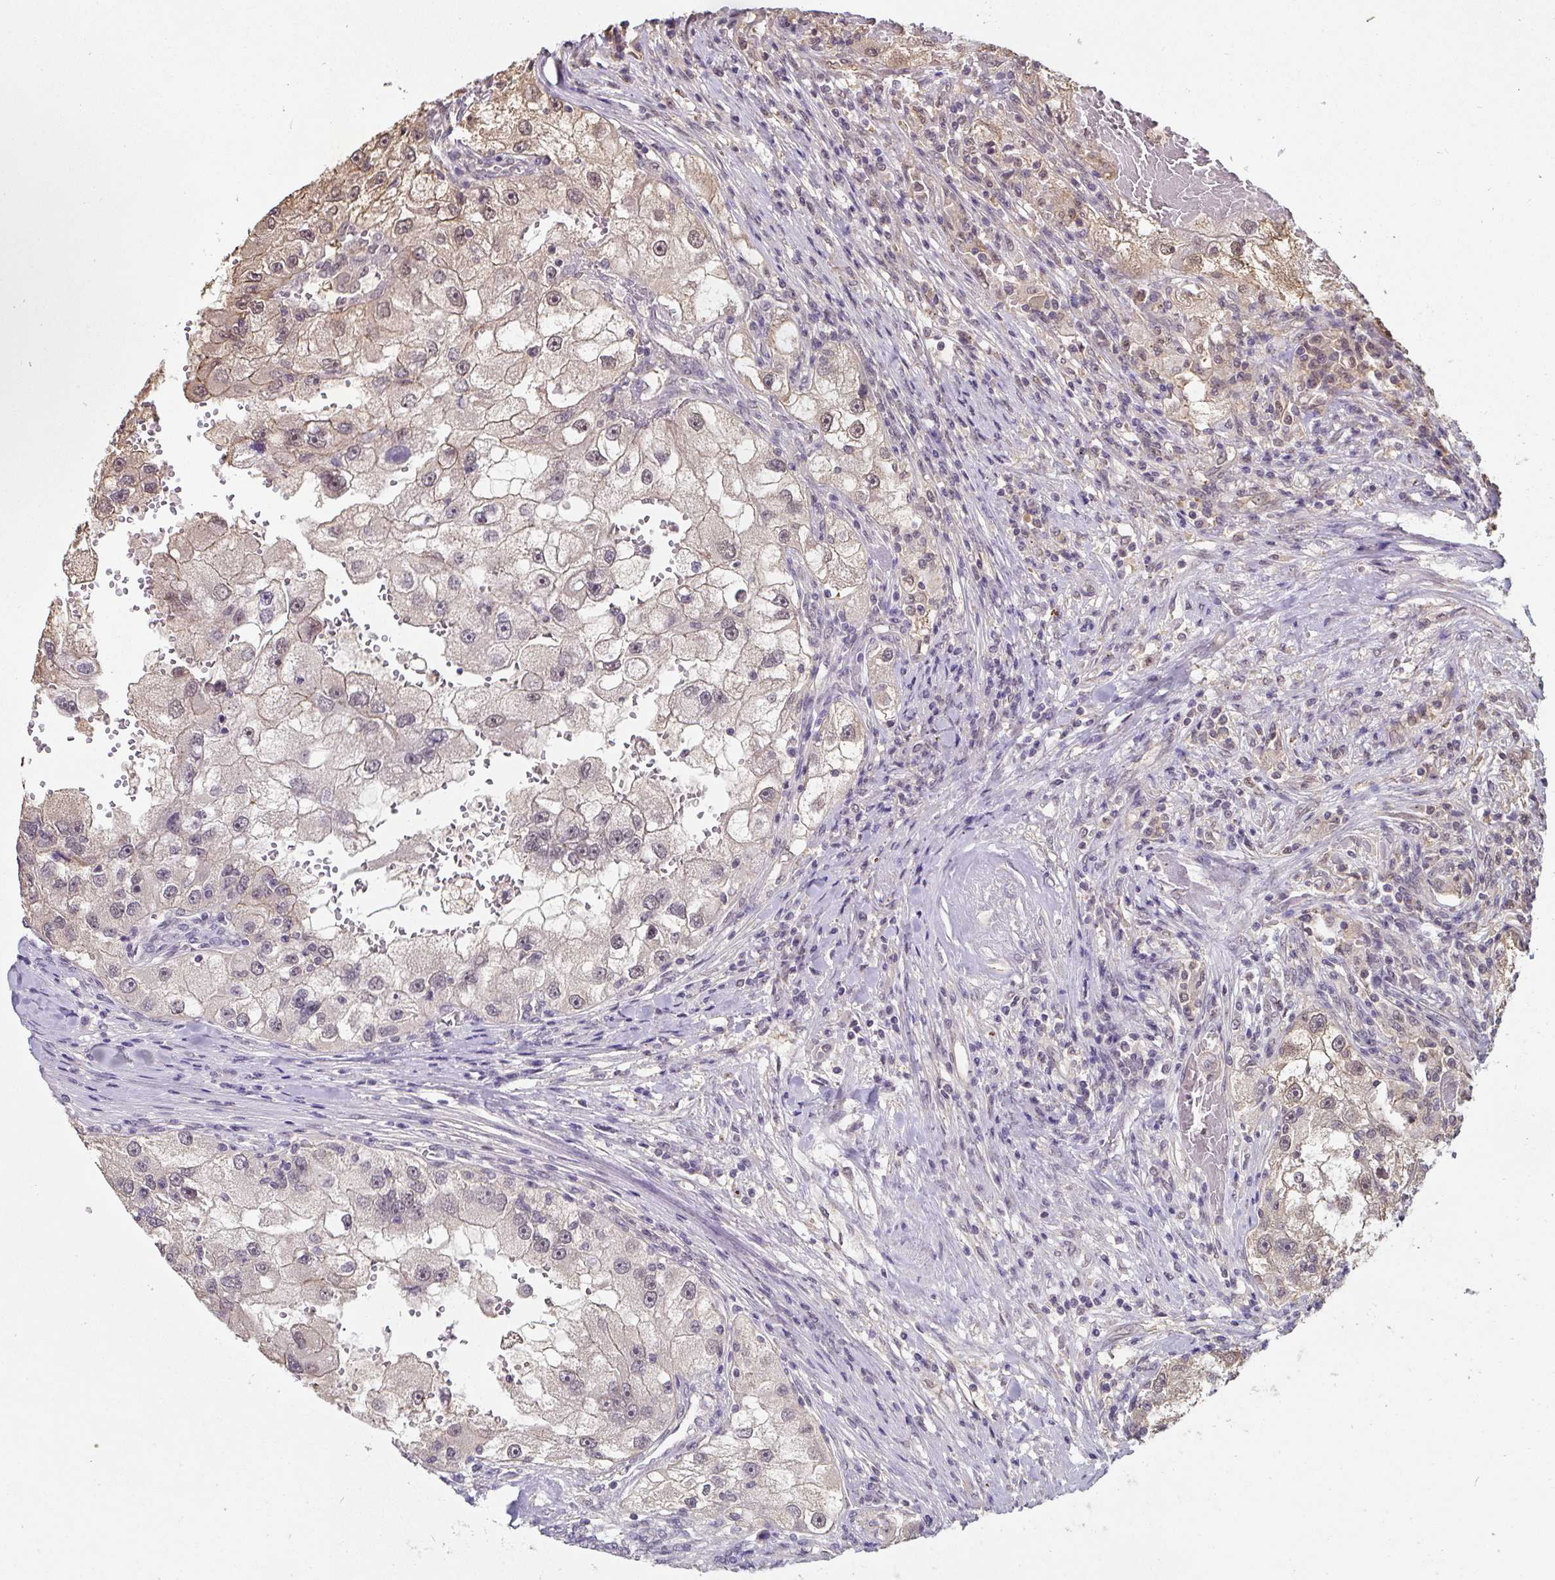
{"staining": {"intensity": "weak", "quantity": "<25%", "location": "nuclear"}, "tissue": "renal cancer", "cell_type": "Tumor cells", "image_type": "cancer", "snomed": [{"axis": "morphology", "description": "Adenocarcinoma, NOS"}, {"axis": "topography", "description": "Kidney"}], "caption": "Immunohistochemical staining of human renal adenocarcinoma demonstrates no significant staining in tumor cells.", "gene": "ST13", "patient": {"sex": "male", "age": 63}}